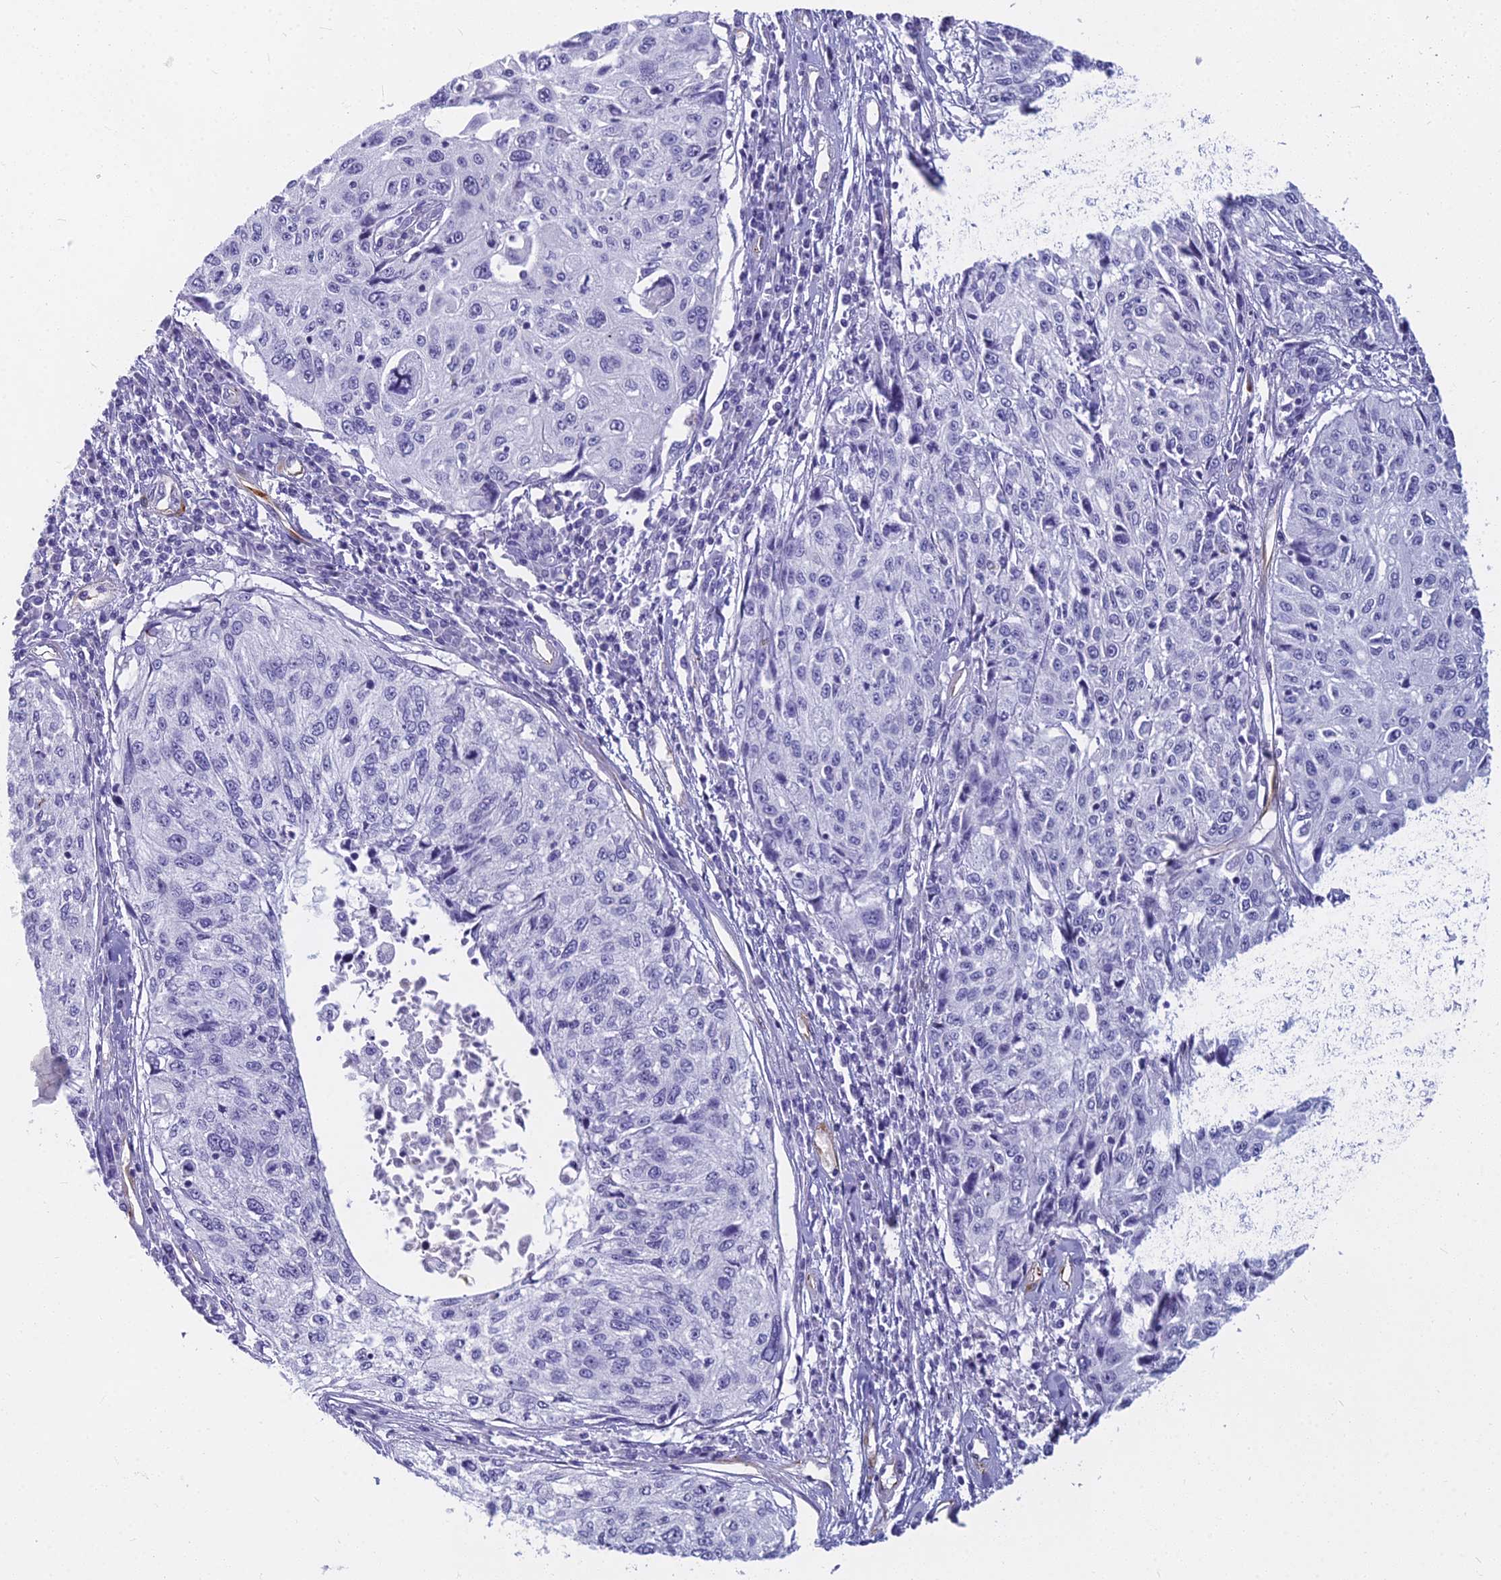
{"staining": {"intensity": "negative", "quantity": "none", "location": "none"}, "tissue": "cervical cancer", "cell_type": "Tumor cells", "image_type": "cancer", "snomed": [{"axis": "morphology", "description": "Squamous cell carcinoma, NOS"}, {"axis": "topography", "description": "Cervix"}], "caption": "The IHC micrograph has no significant staining in tumor cells of squamous cell carcinoma (cervical) tissue. The staining is performed using DAB brown chromogen with nuclei counter-stained in using hematoxylin.", "gene": "EVI2A", "patient": {"sex": "female", "age": 57}}